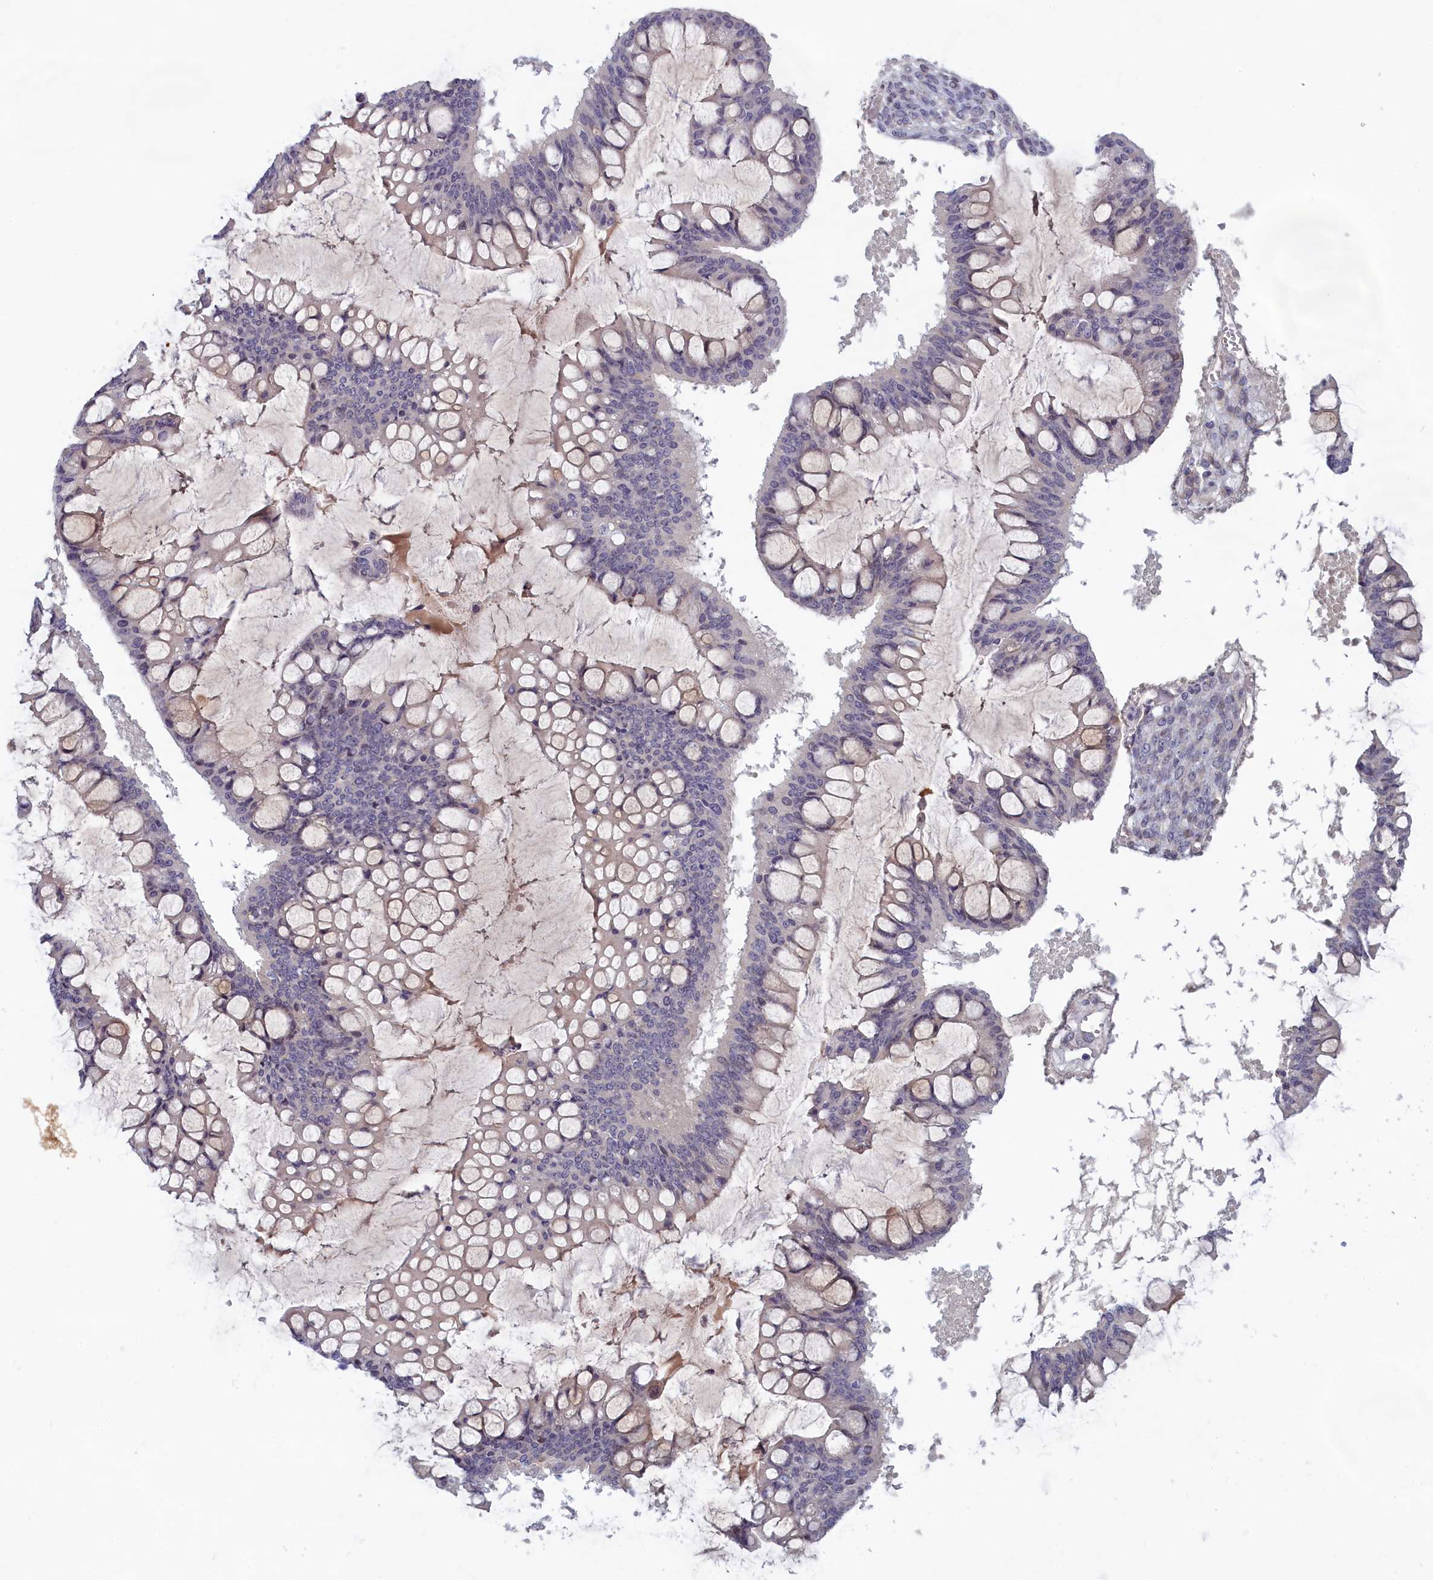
{"staining": {"intensity": "negative", "quantity": "none", "location": "none"}, "tissue": "ovarian cancer", "cell_type": "Tumor cells", "image_type": "cancer", "snomed": [{"axis": "morphology", "description": "Cystadenocarcinoma, mucinous, NOS"}, {"axis": "topography", "description": "Ovary"}], "caption": "Tumor cells are negative for protein expression in human ovarian cancer.", "gene": "IGFALS", "patient": {"sex": "female", "age": 73}}